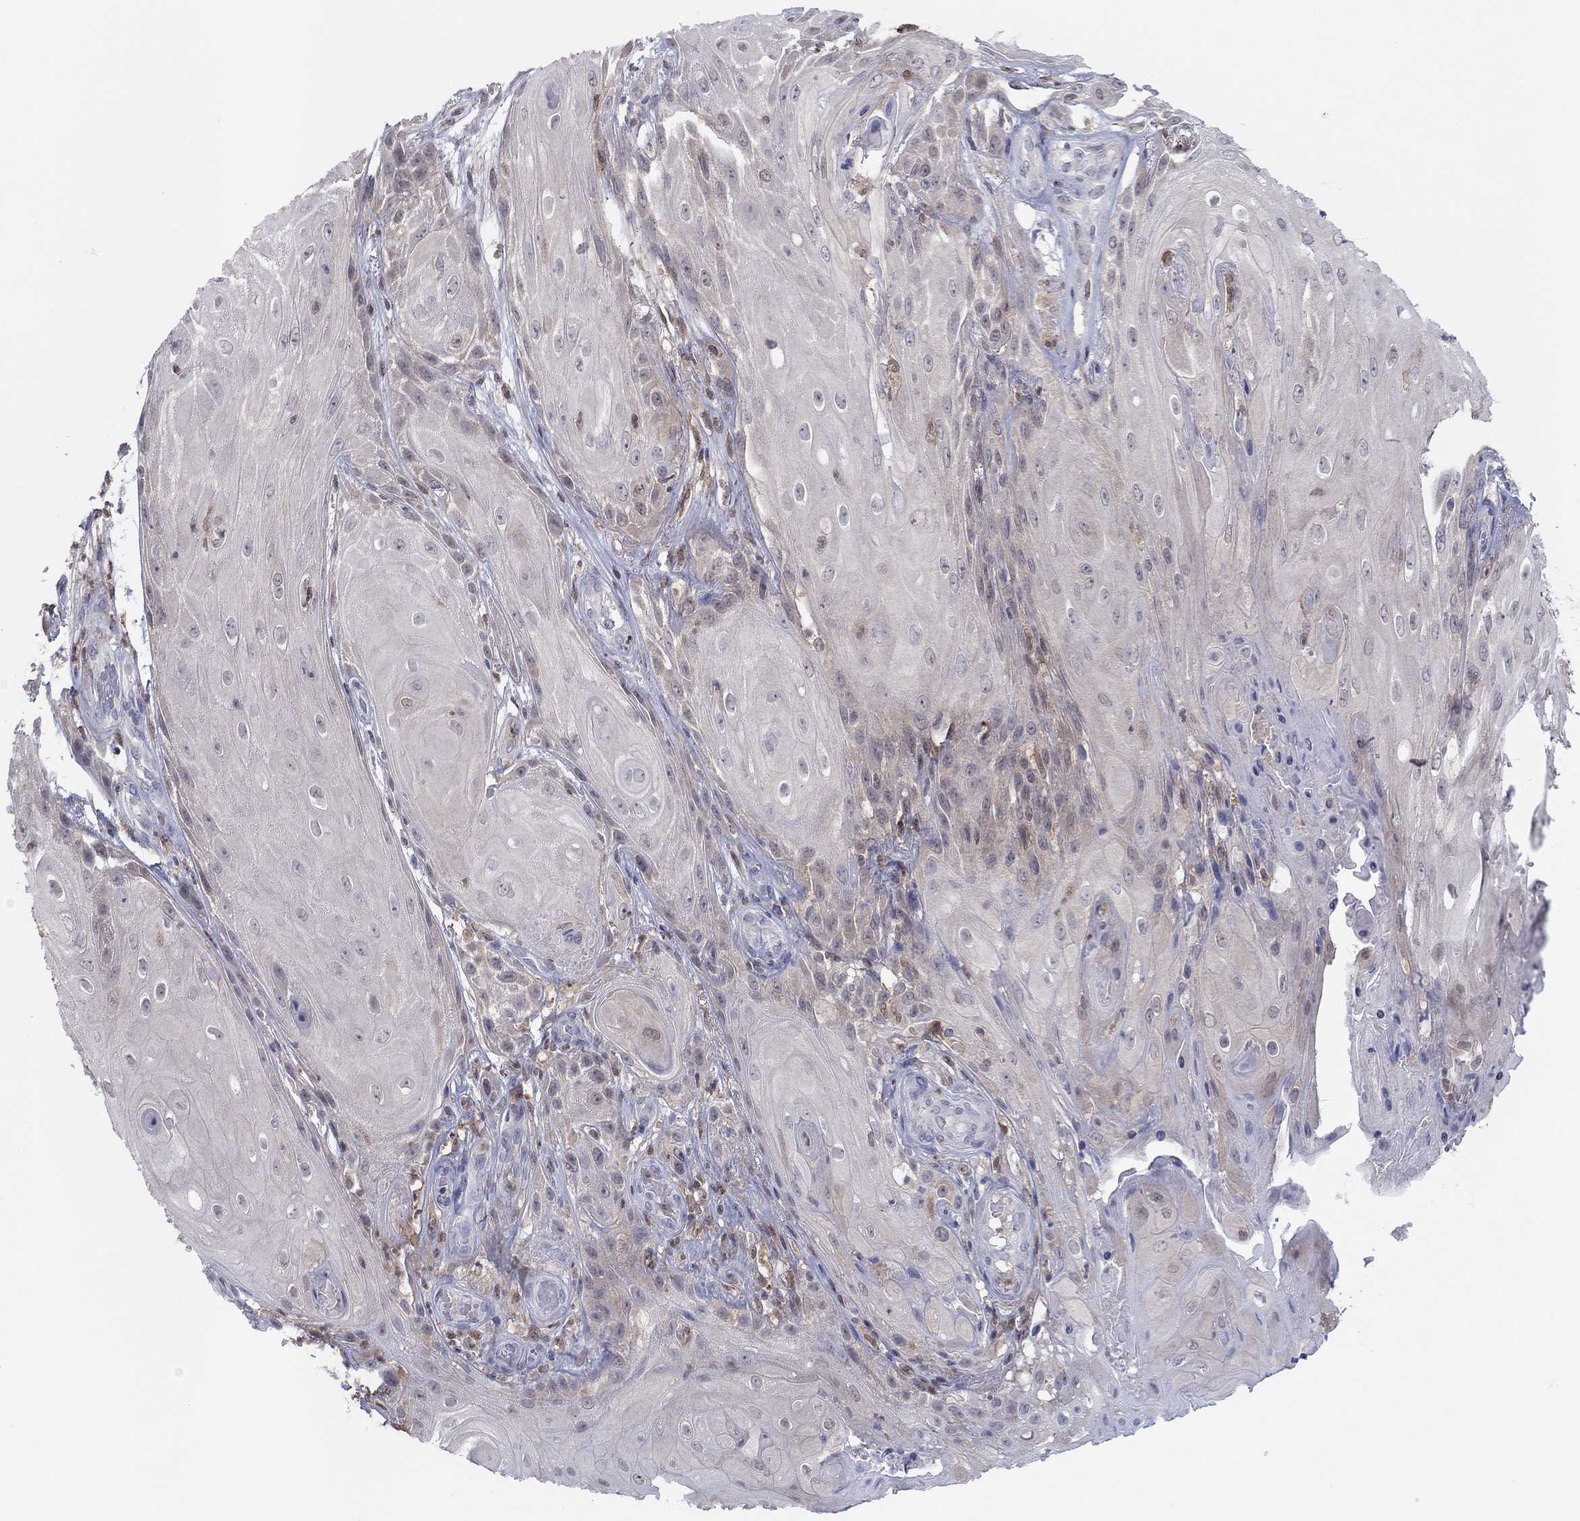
{"staining": {"intensity": "negative", "quantity": "none", "location": "none"}, "tissue": "skin cancer", "cell_type": "Tumor cells", "image_type": "cancer", "snomed": [{"axis": "morphology", "description": "Squamous cell carcinoma, NOS"}, {"axis": "topography", "description": "Skin"}], "caption": "Immunohistochemistry histopathology image of human skin squamous cell carcinoma stained for a protein (brown), which exhibits no expression in tumor cells.", "gene": "PDXK", "patient": {"sex": "male", "age": 62}}